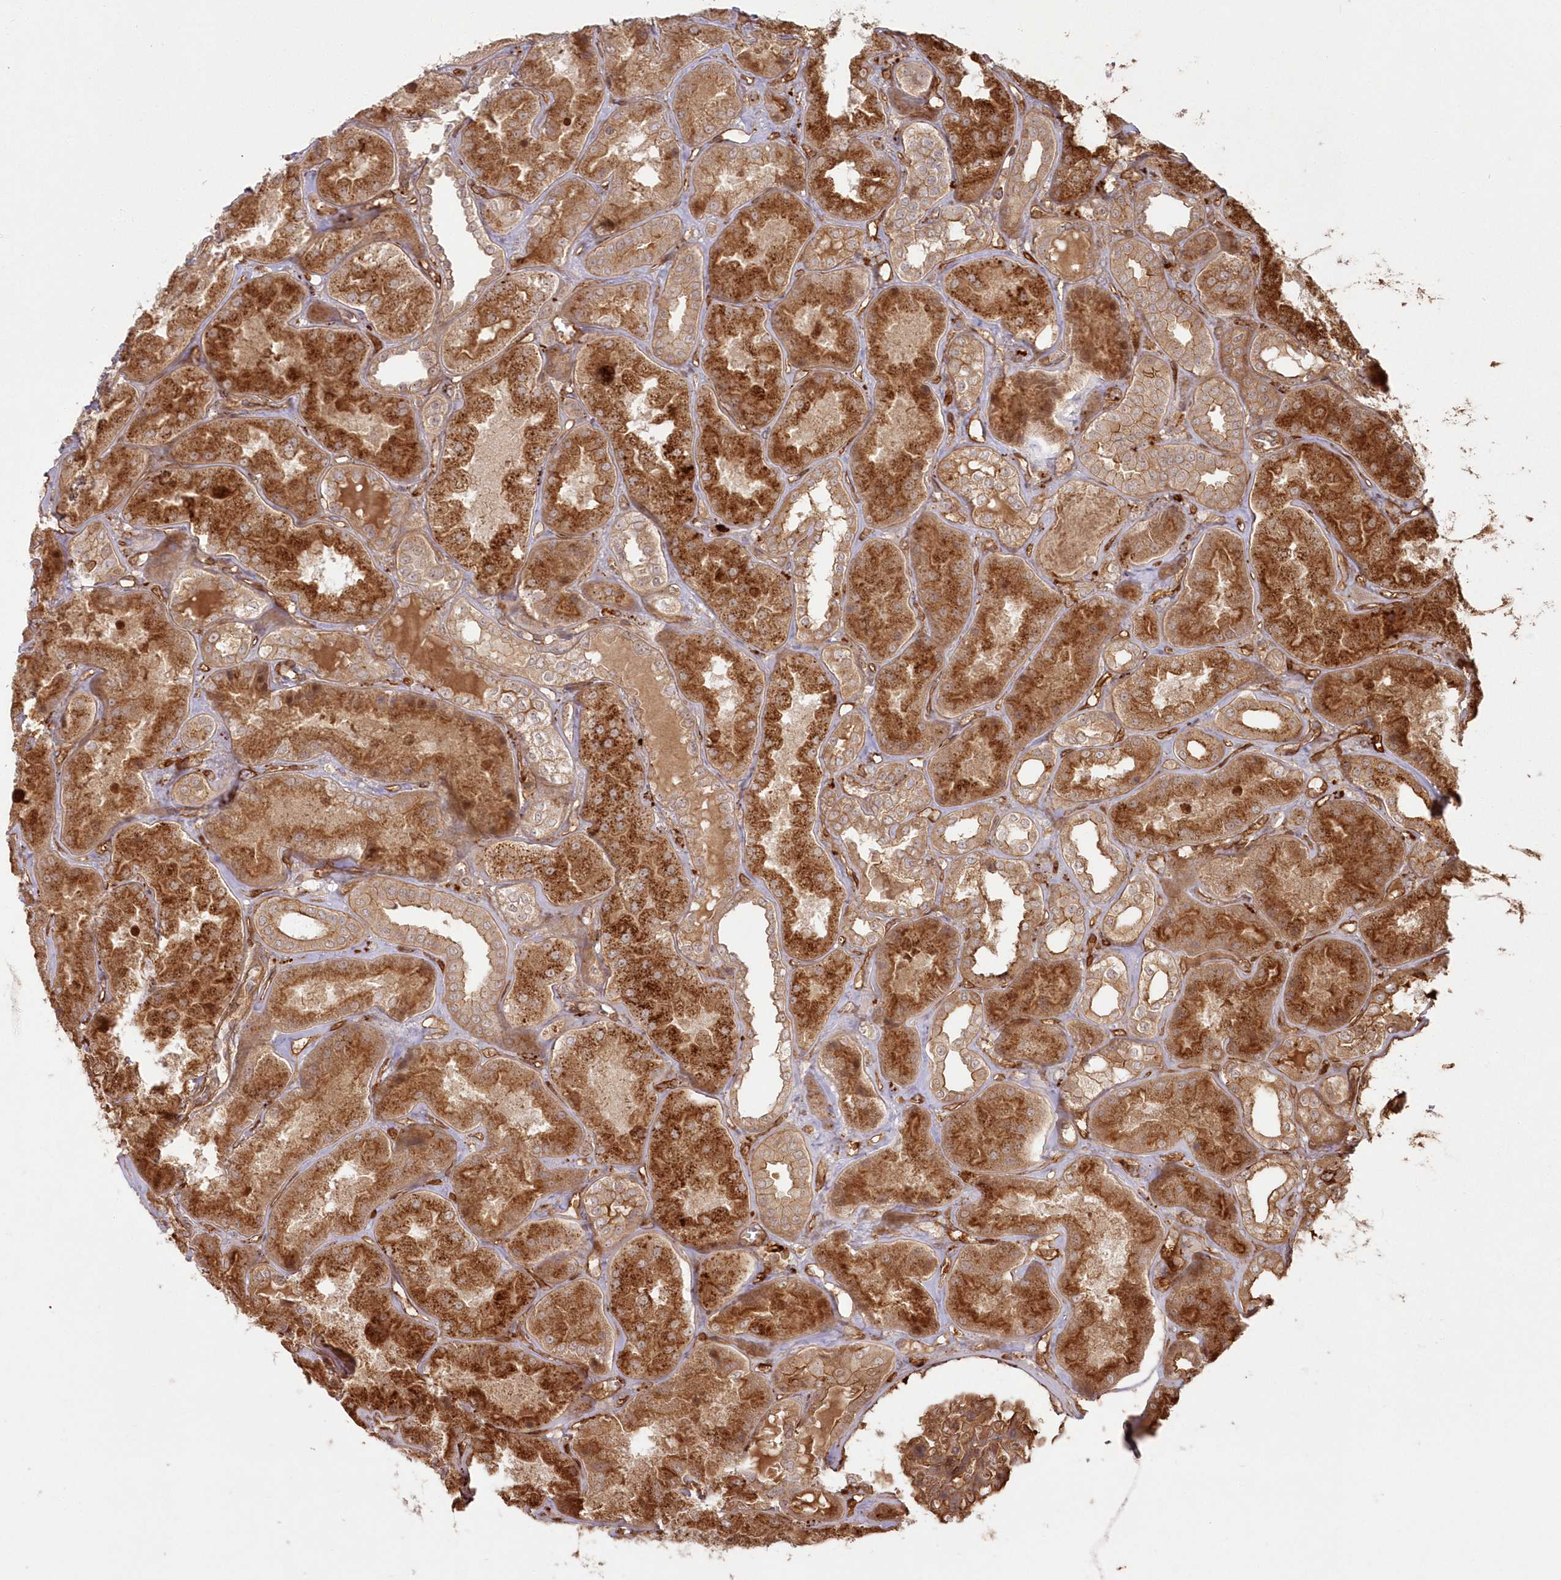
{"staining": {"intensity": "moderate", "quantity": ">75%", "location": "cytoplasmic/membranous"}, "tissue": "kidney", "cell_type": "Cells in glomeruli", "image_type": "normal", "snomed": [{"axis": "morphology", "description": "Normal tissue, NOS"}, {"axis": "topography", "description": "Kidney"}], "caption": "Cells in glomeruli show medium levels of moderate cytoplasmic/membranous positivity in approximately >75% of cells in benign human kidney.", "gene": "RGCC", "patient": {"sex": "female", "age": 56}}